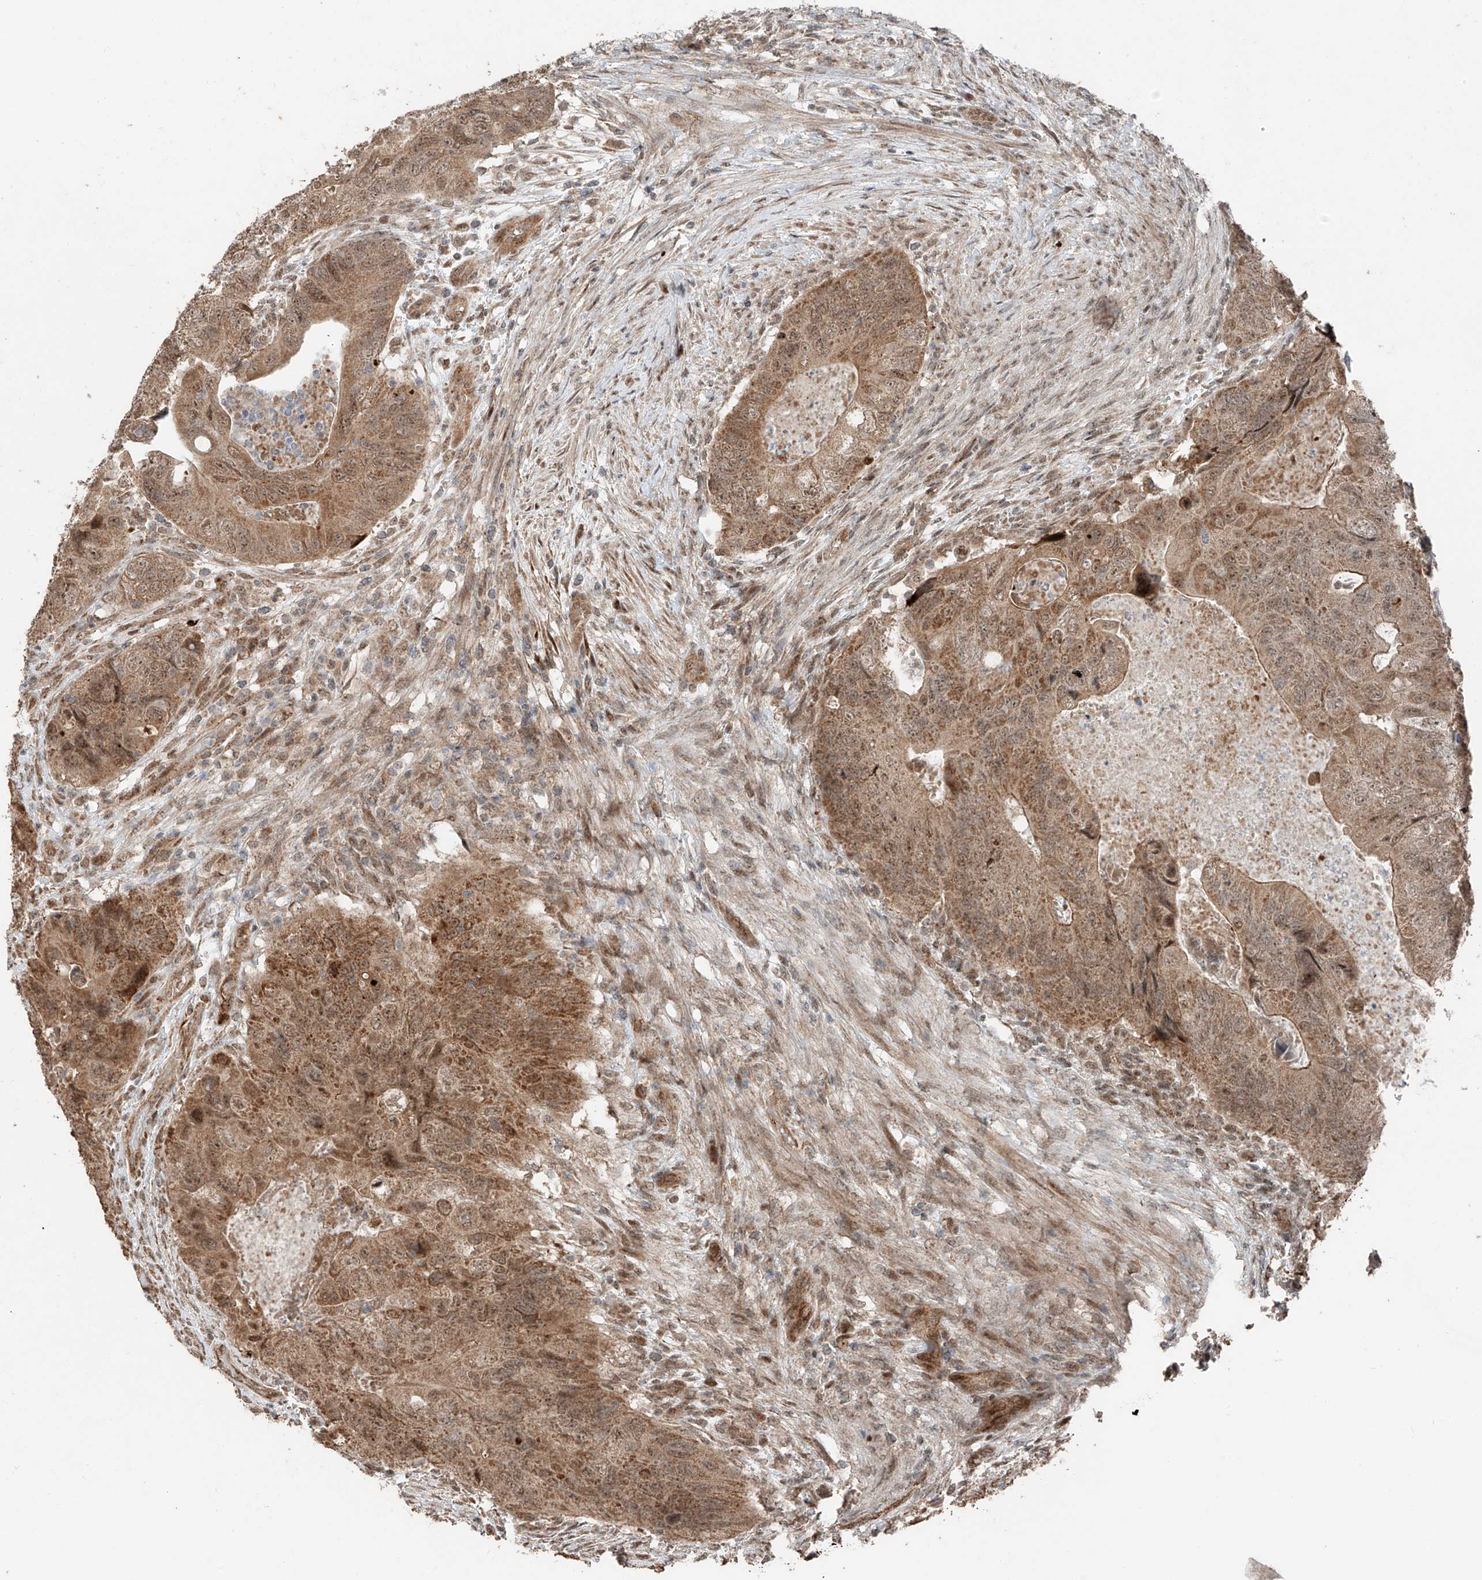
{"staining": {"intensity": "moderate", "quantity": ">75%", "location": "cytoplasmic/membranous,nuclear"}, "tissue": "colorectal cancer", "cell_type": "Tumor cells", "image_type": "cancer", "snomed": [{"axis": "morphology", "description": "Adenocarcinoma, NOS"}, {"axis": "topography", "description": "Rectum"}], "caption": "The micrograph shows staining of adenocarcinoma (colorectal), revealing moderate cytoplasmic/membranous and nuclear protein expression (brown color) within tumor cells. (DAB (3,3'-diaminobenzidine) = brown stain, brightfield microscopy at high magnification).", "gene": "ZNF620", "patient": {"sex": "male", "age": 63}}